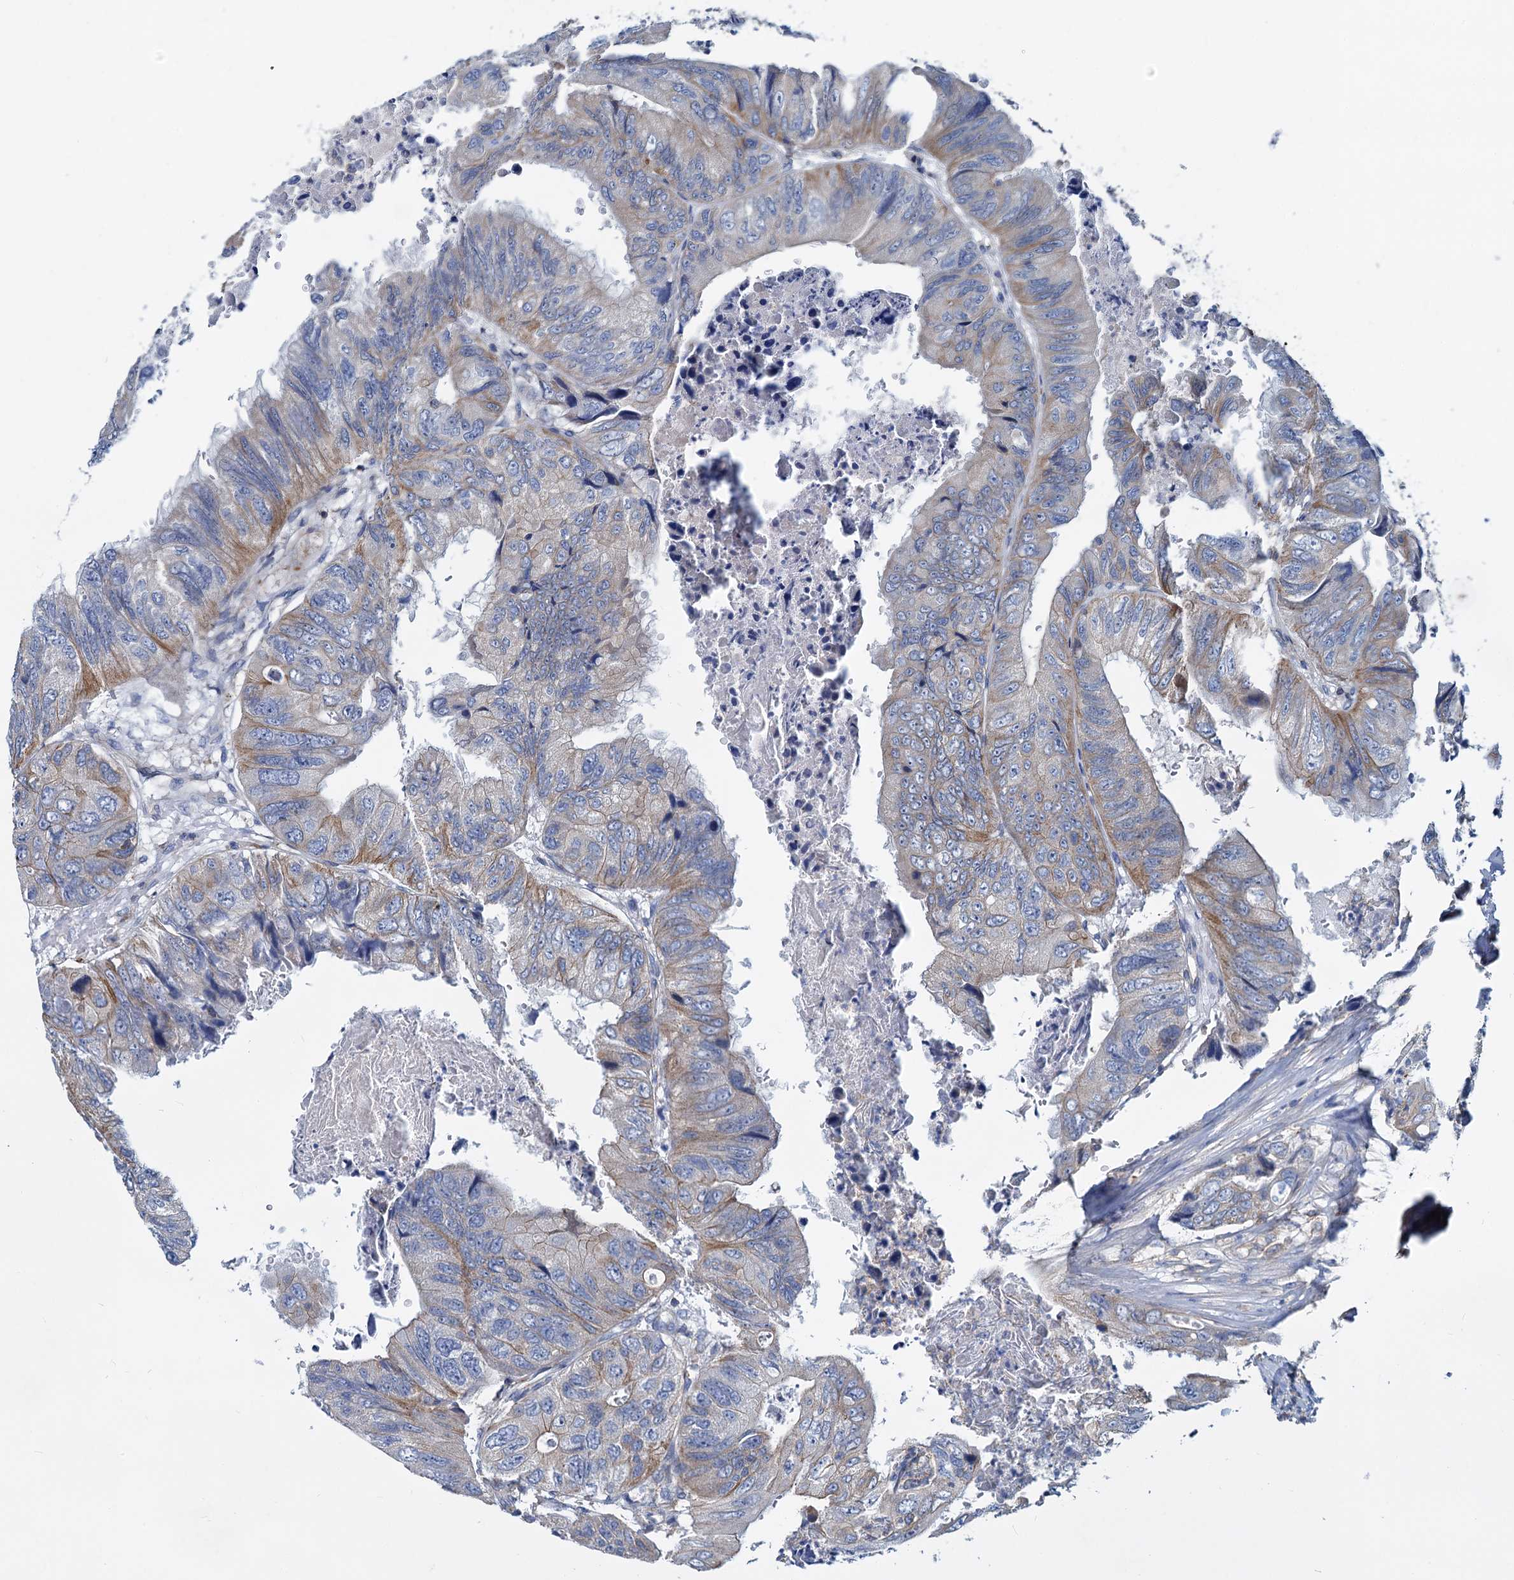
{"staining": {"intensity": "moderate", "quantity": "<25%", "location": "cytoplasmic/membranous"}, "tissue": "colorectal cancer", "cell_type": "Tumor cells", "image_type": "cancer", "snomed": [{"axis": "morphology", "description": "Adenocarcinoma, NOS"}, {"axis": "topography", "description": "Rectum"}], "caption": "A high-resolution histopathology image shows IHC staining of colorectal cancer, which displays moderate cytoplasmic/membranous expression in about <25% of tumor cells.", "gene": "LRCH4", "patient": {"sex": "male", "age": 63}}